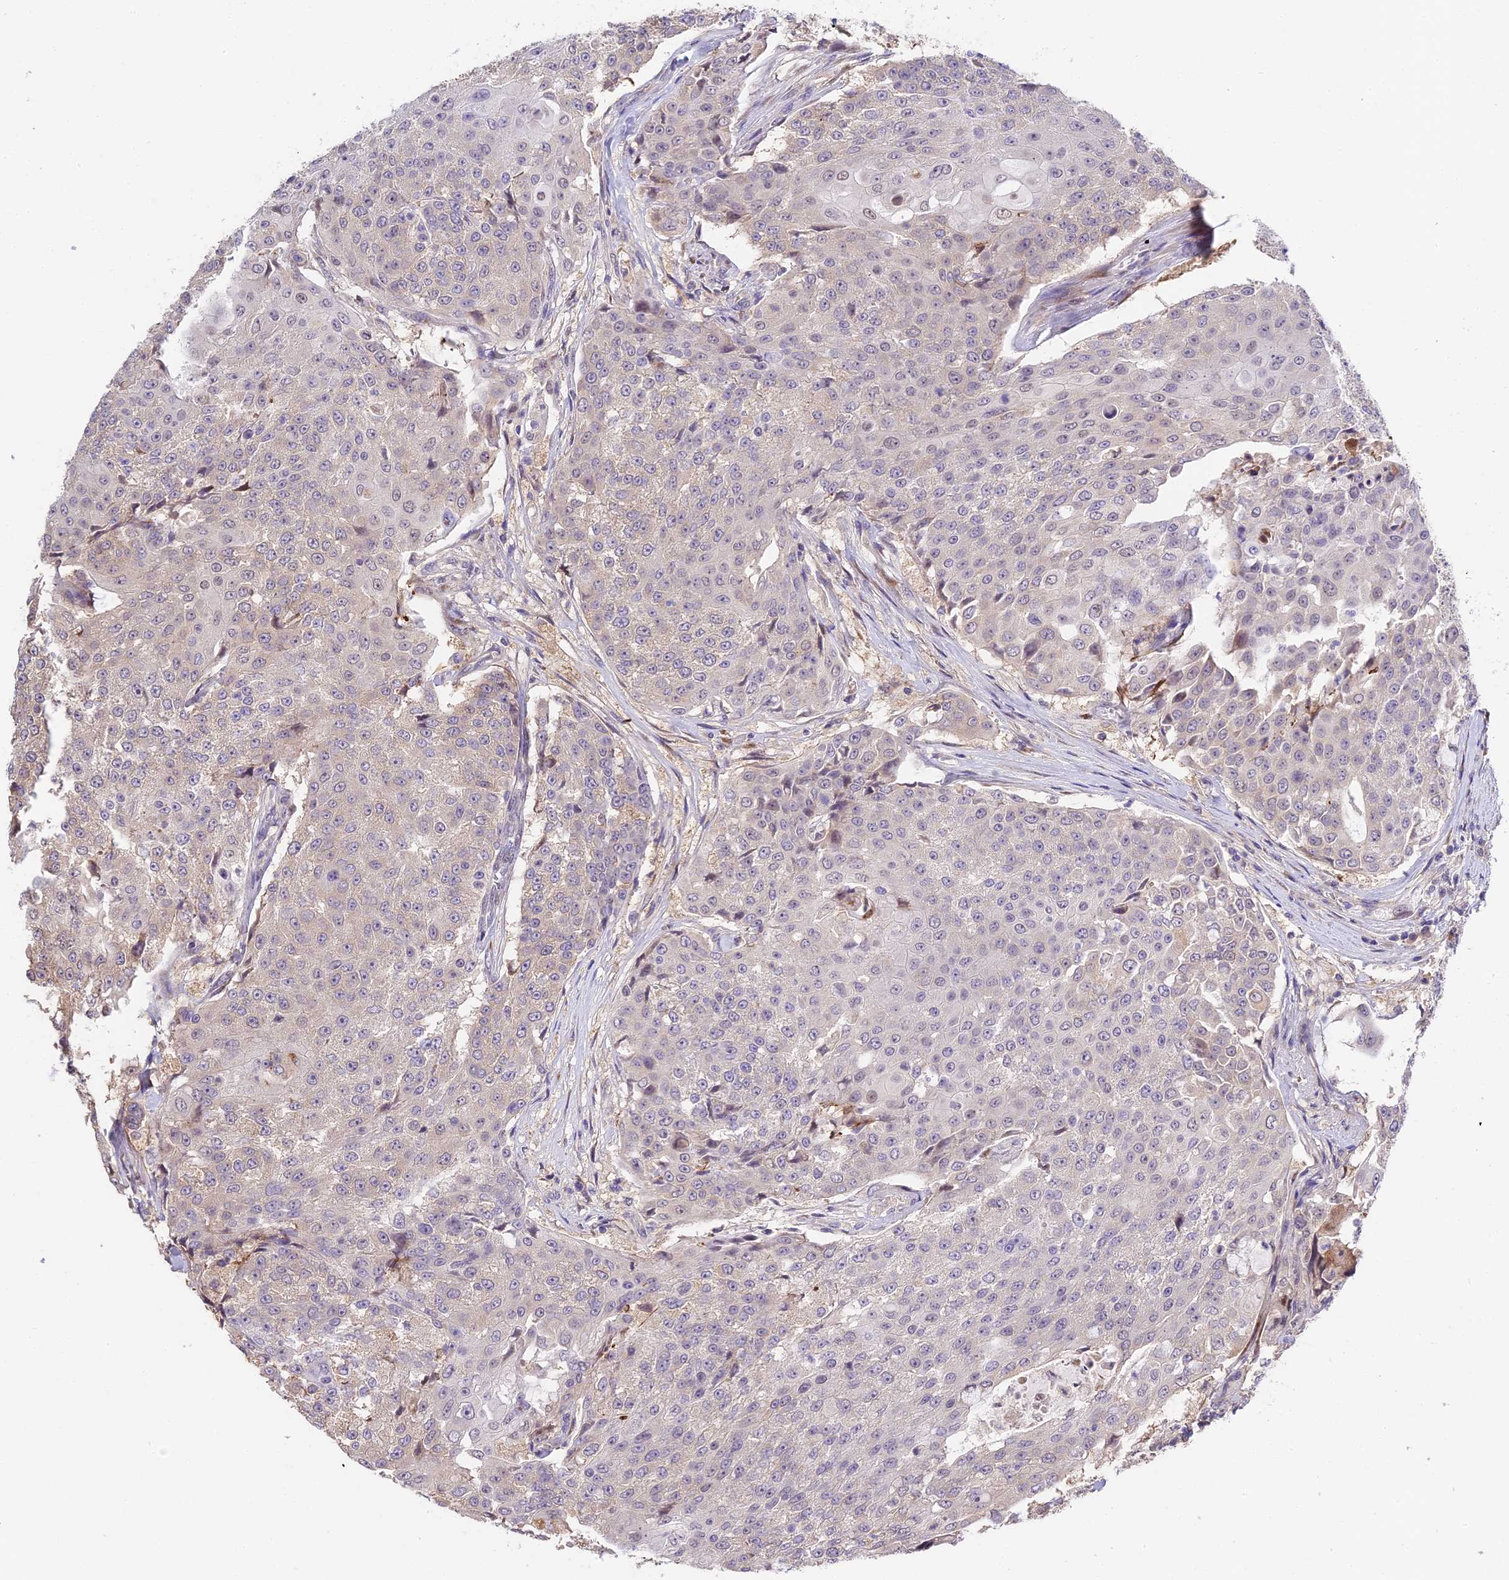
{"staining": {"intensity": "negative", "quantity": "none", "location": "none"}, "tissue": "urothelial cancer", "cell_type": "Tumor cells", "image_type": "cancer", "snomed": [{"axis": "morphology", "description": "Urothelial carcinoma, High grade"}, {"axis": "topography", "description": "Urinary bladder"}], "caption": "High power microscopy photomicrograph of an immunohistochemistry photomicrograph of high-grade urothelial carcinoma, revealing no significant staining in tumor cells.", "gene": "BSCL2", "patient": {"sex": "female", "age": 63}}